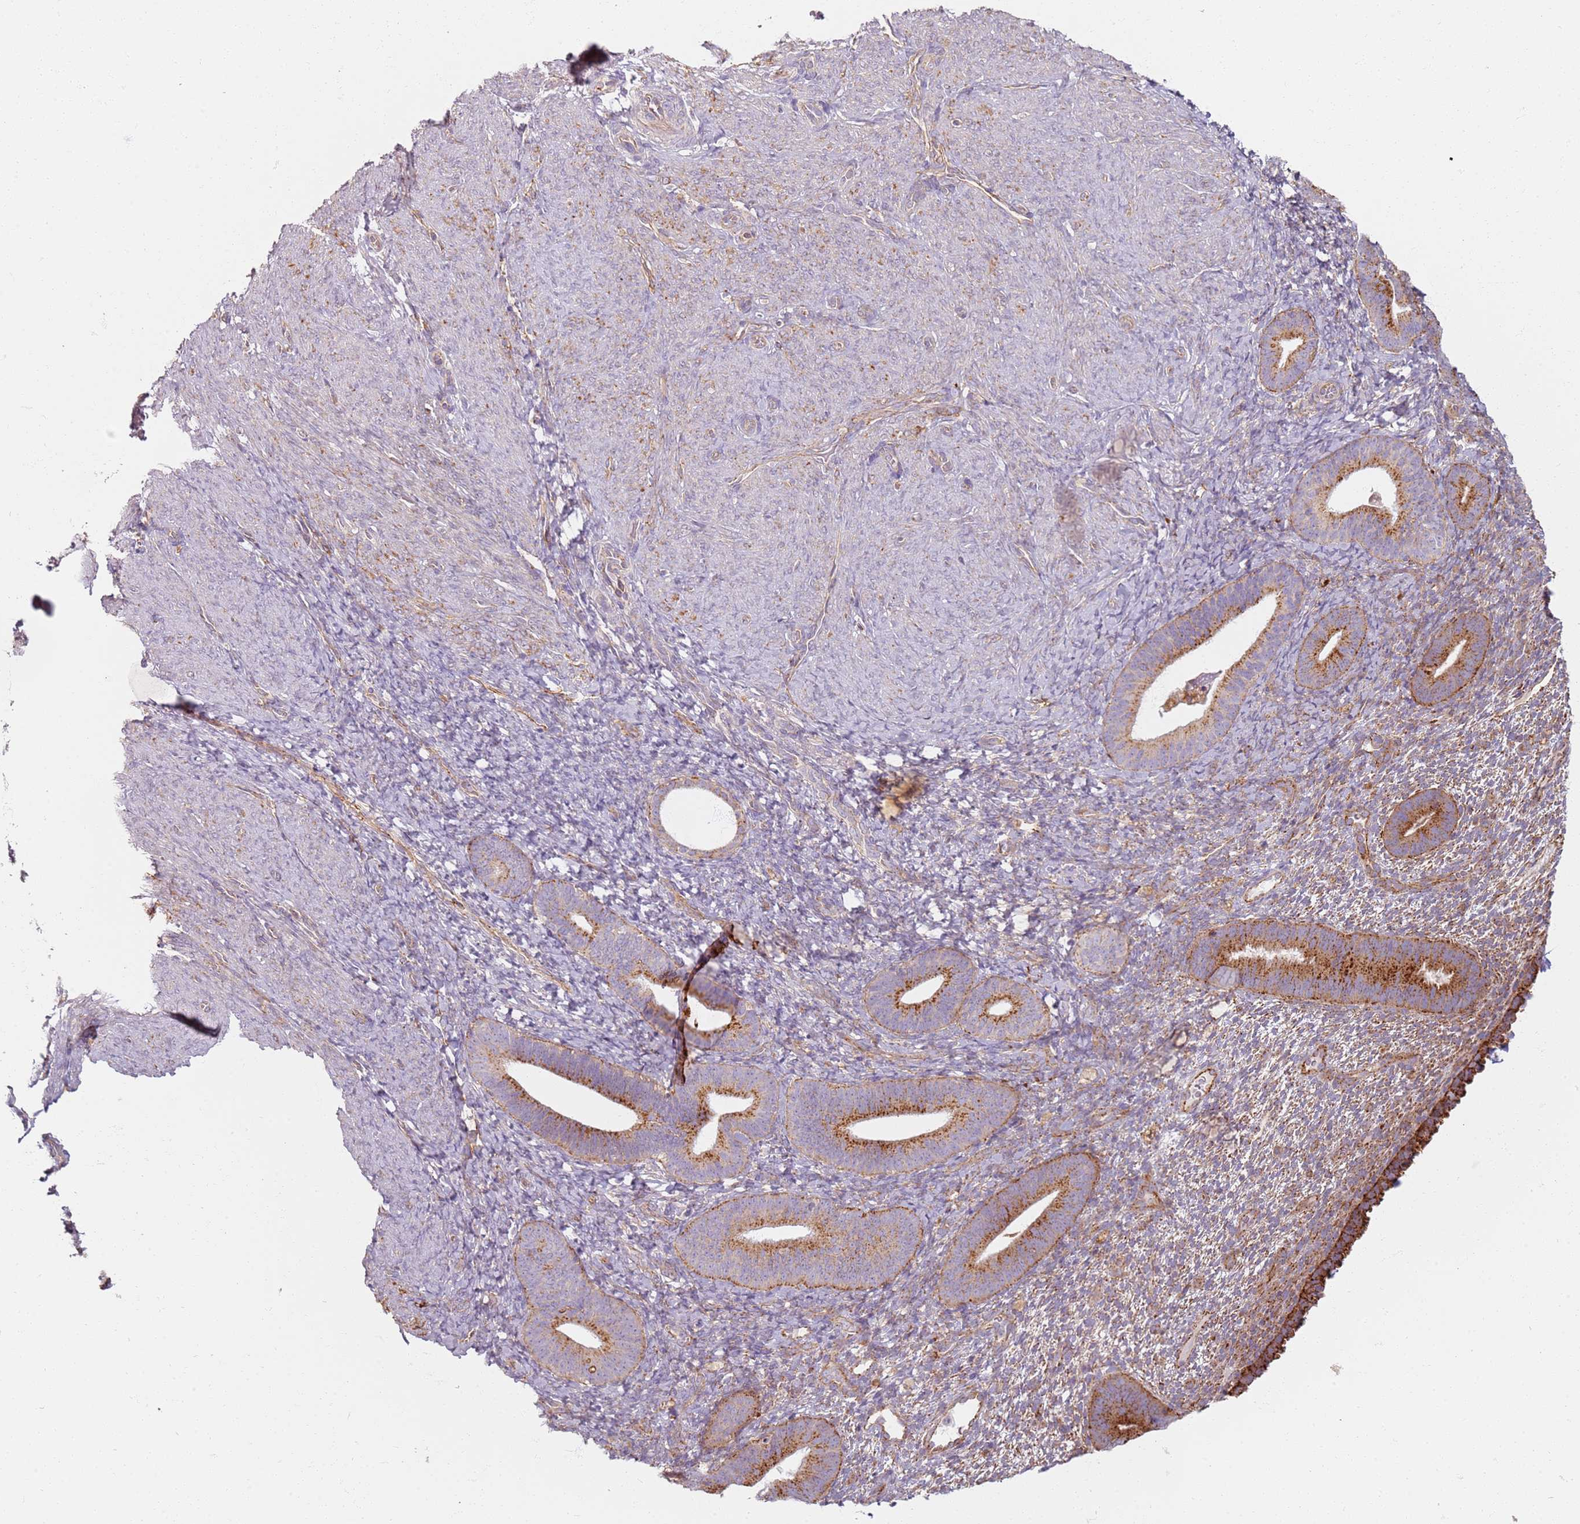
{"staining": {"intensity": "moderate", "quantity": "25%-75%", "location": "cytoplasmic/membranous"}, "tissue": "endometrium", "cell_type": "Cells in endometrial stroma", "image_type": "normal", "snomed": [{"axis": "morphology", "description": "Normal tissue, NOS"}, {"axis": "topography", "description": "Endometrium"}], "caption": "Approximately 25%-75% of cells in endometrial stroma in normal human endometrium show moderate cytoplasmic/membranous protein staining as visualized by brown immunohistochemical staining.", "gene": "PROKR2", "patient": {"sex": "female", "age": 65}}